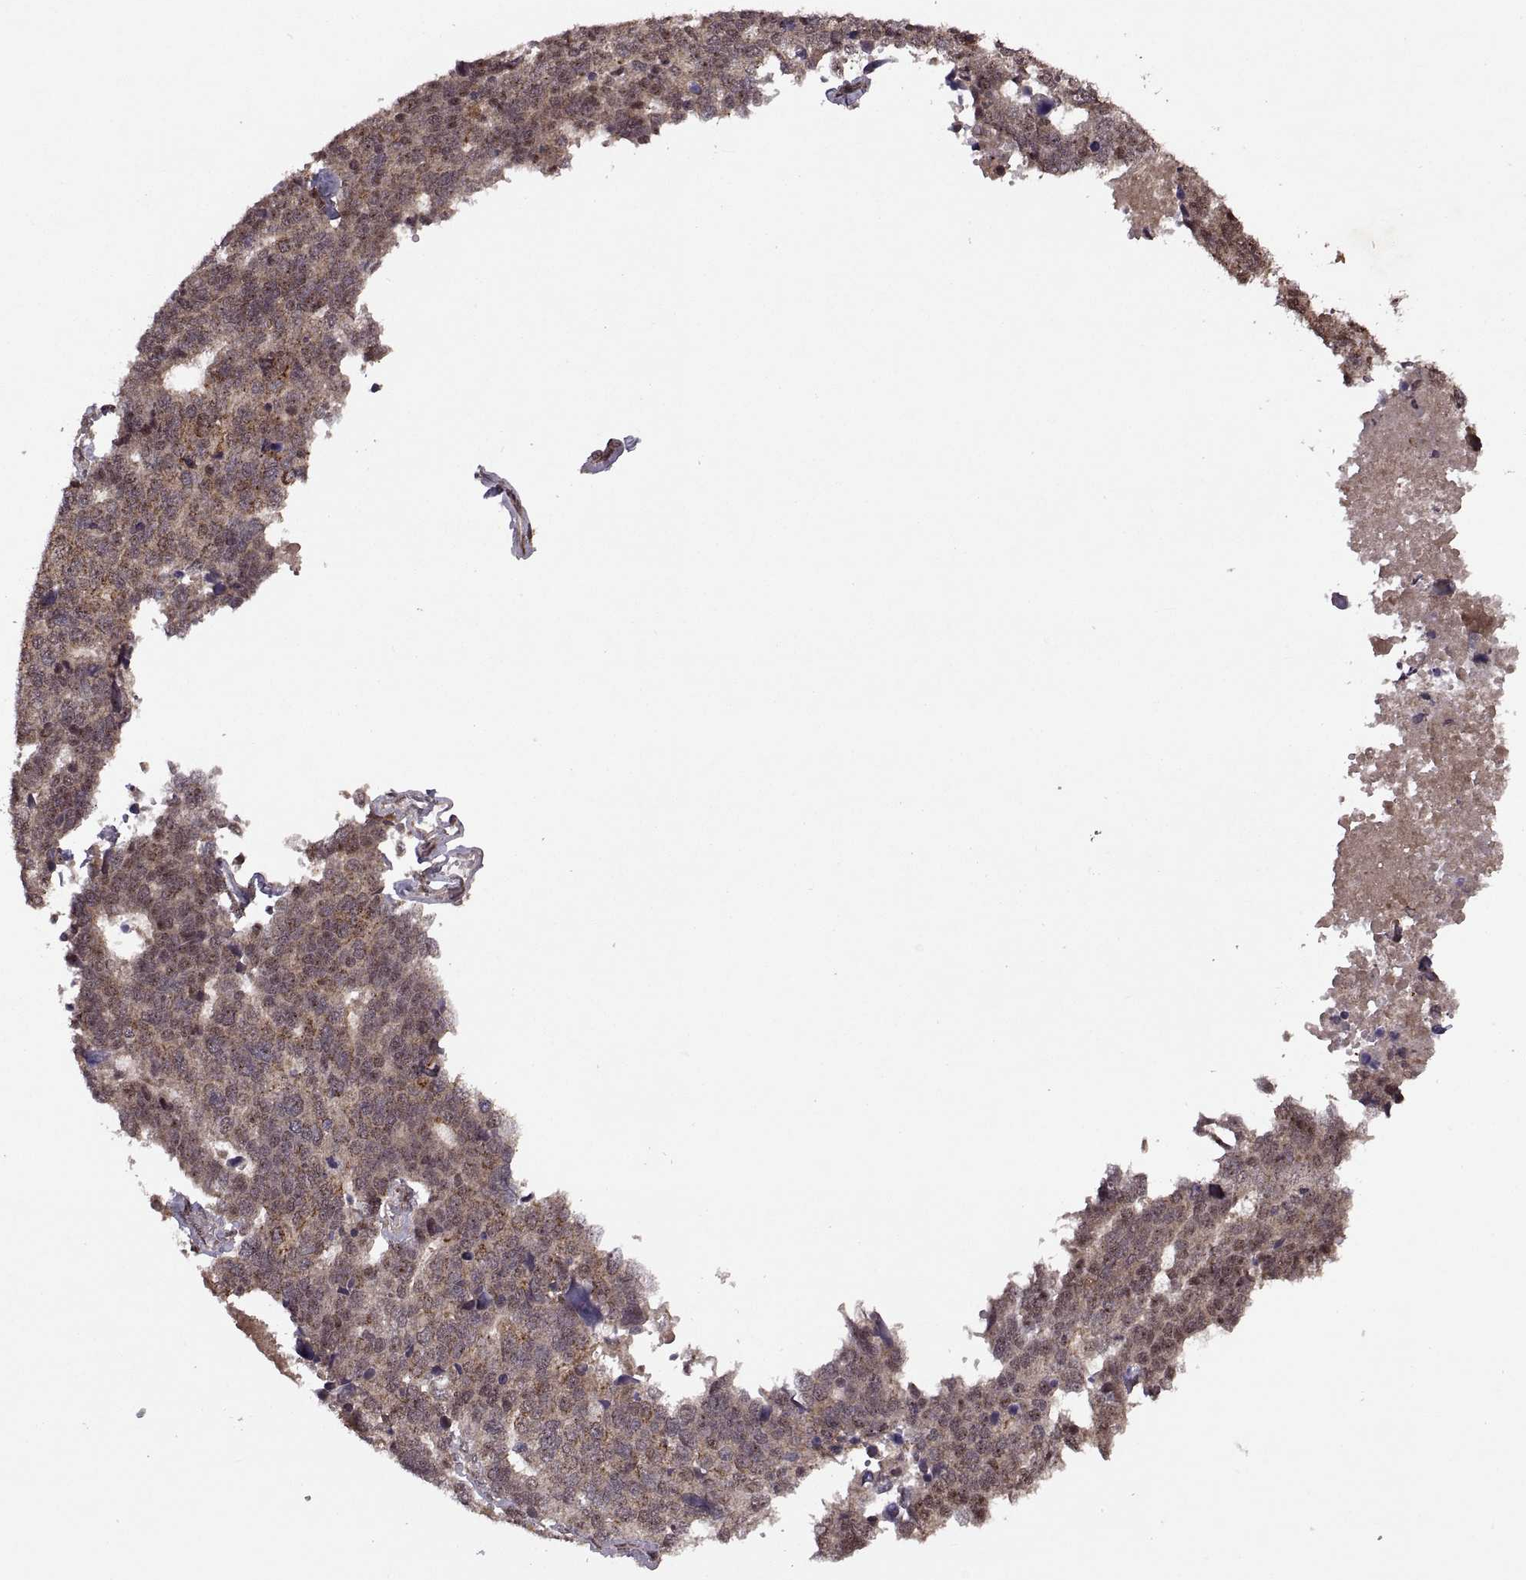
{"staining": {"intensity": "weak", "quantity": ">75%", "location": "cytoplasmic/membranous,nuclear"}, "tissue": "stomach cancer", "cell_type": "Tumor cells", "image_type": "cancer", "snomed": [{"axis": "morphology", "description": "Adenocarcinoma, NOS"}, {"axis": "topography", "description": "Stomach"}], "caption": "Weak cytoplasmic/membranous and nuclear protein expression is present in approximately >75% of tumor cells in stomach cancer. Nuclei are stained in blue.", "gene": "PTOV1", "patient": {"sex": "male", "age": 69}}